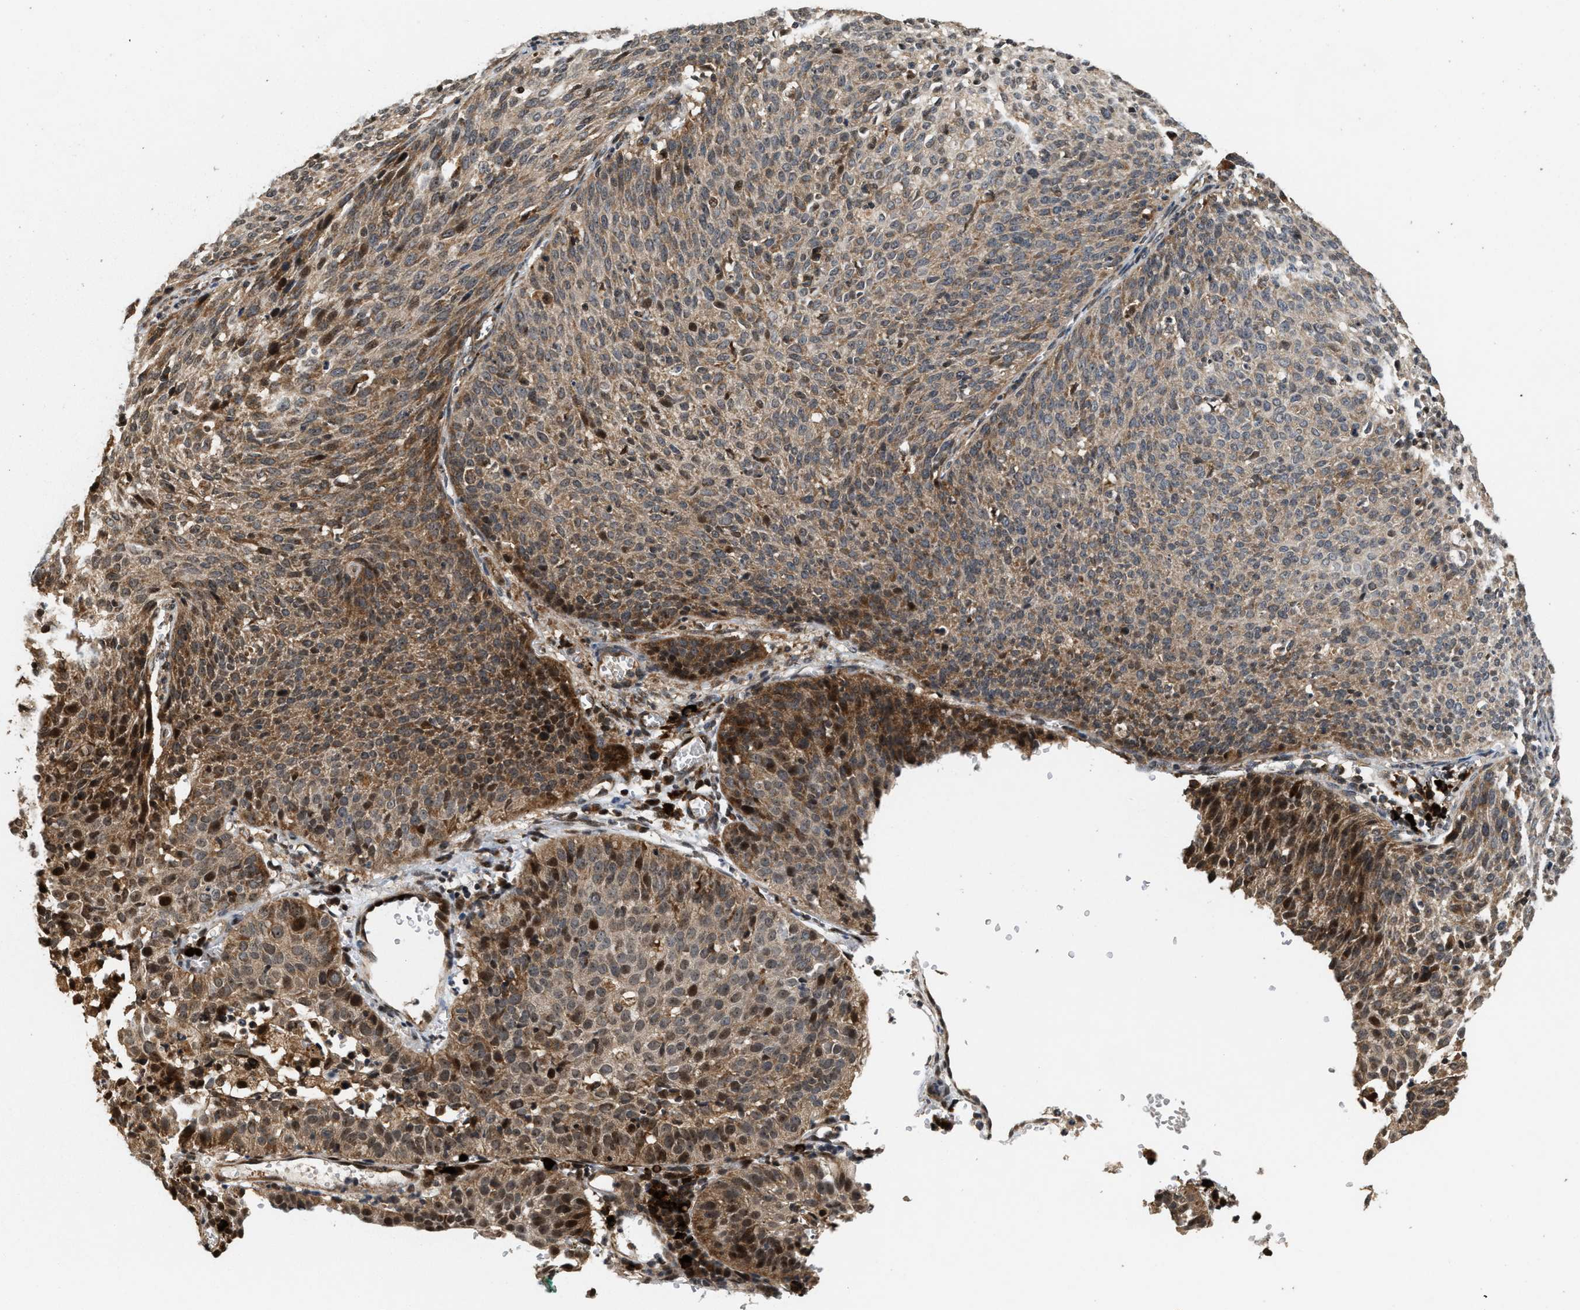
{"staining": {"intensity": "moderate", "quantity": ">75%", "location": "cytoplasmic/membranous,nuclear"}, "tissue": "cervical cancer", "cell_type": "Tumor cells", "image_type": "cancer", "snomed": [{"axis": "morphology", "description": "Squamous cell carcinoma, NOS"}, {"axis": "topography", "description": "Cervix"}], "caption": "Tumor cells reveal medium levels of moderate cytoplasmic/membranous and nuclear expression in about >75% of cells in human squamous cell carcinoma (cervical). (Stains: DAB (3,3'-diaminobenzidine) in brown, nuclei in blue, Microscopy: brightfield microscopy at high magnification).", "gene": "ELP2", "patient": {"sex": "female", "age": 38}}